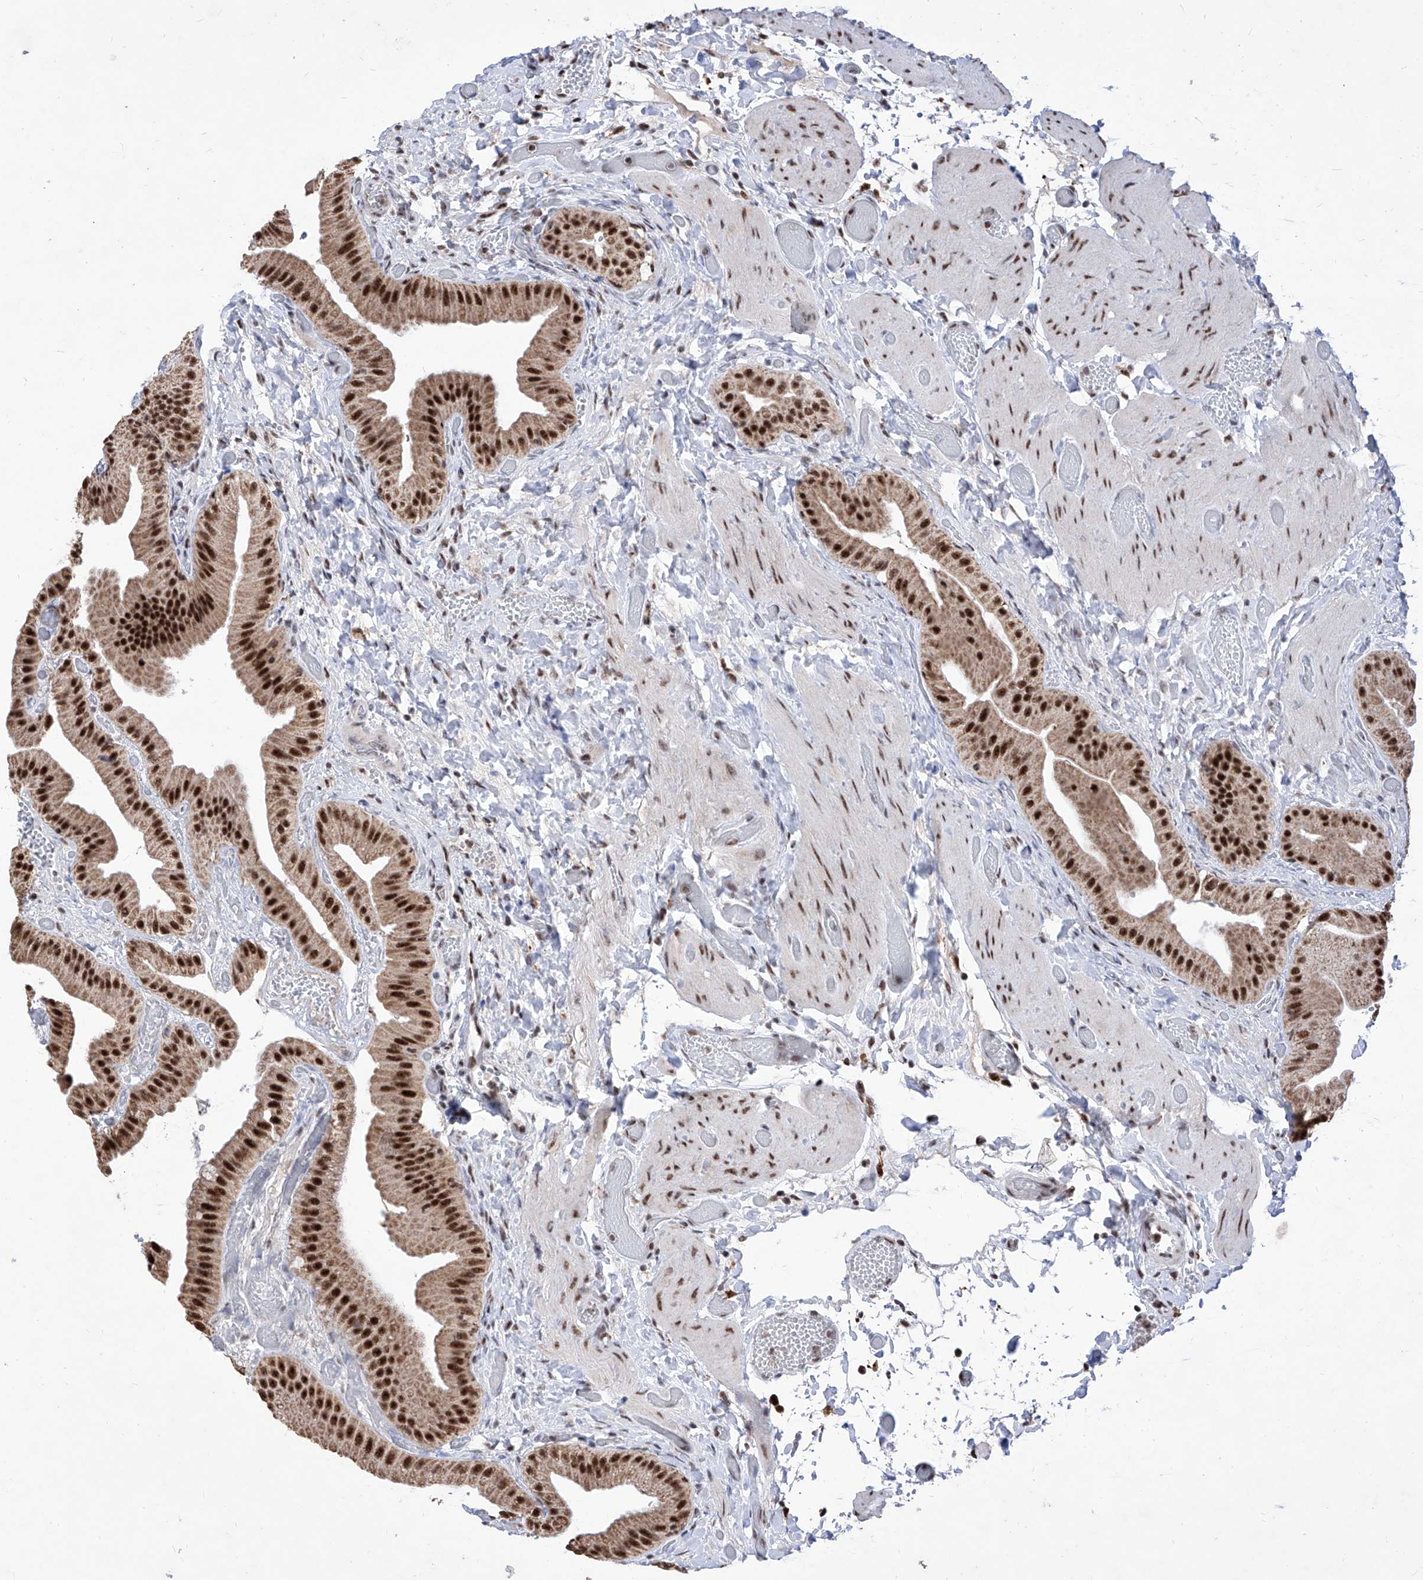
{"staining": {"intensity": "strong", "quantity": ">75%", "location": "nuclear"}, "tissue": "gallbladder", "cell_type": "Glandular cells", "image_type": "normal", "snomed": [{"axis": "morphology", "description": "Normal tissue, NOS"}, {"axis": "topography", "description": "Gallbladder"}], "caption": "Protein staining demonstrates strong nuclear staining in about >75% of glandular cells in unremarkable gallbladder.", "gene": "PHF5A", "patient": {"sex": "female", "age": 64}}